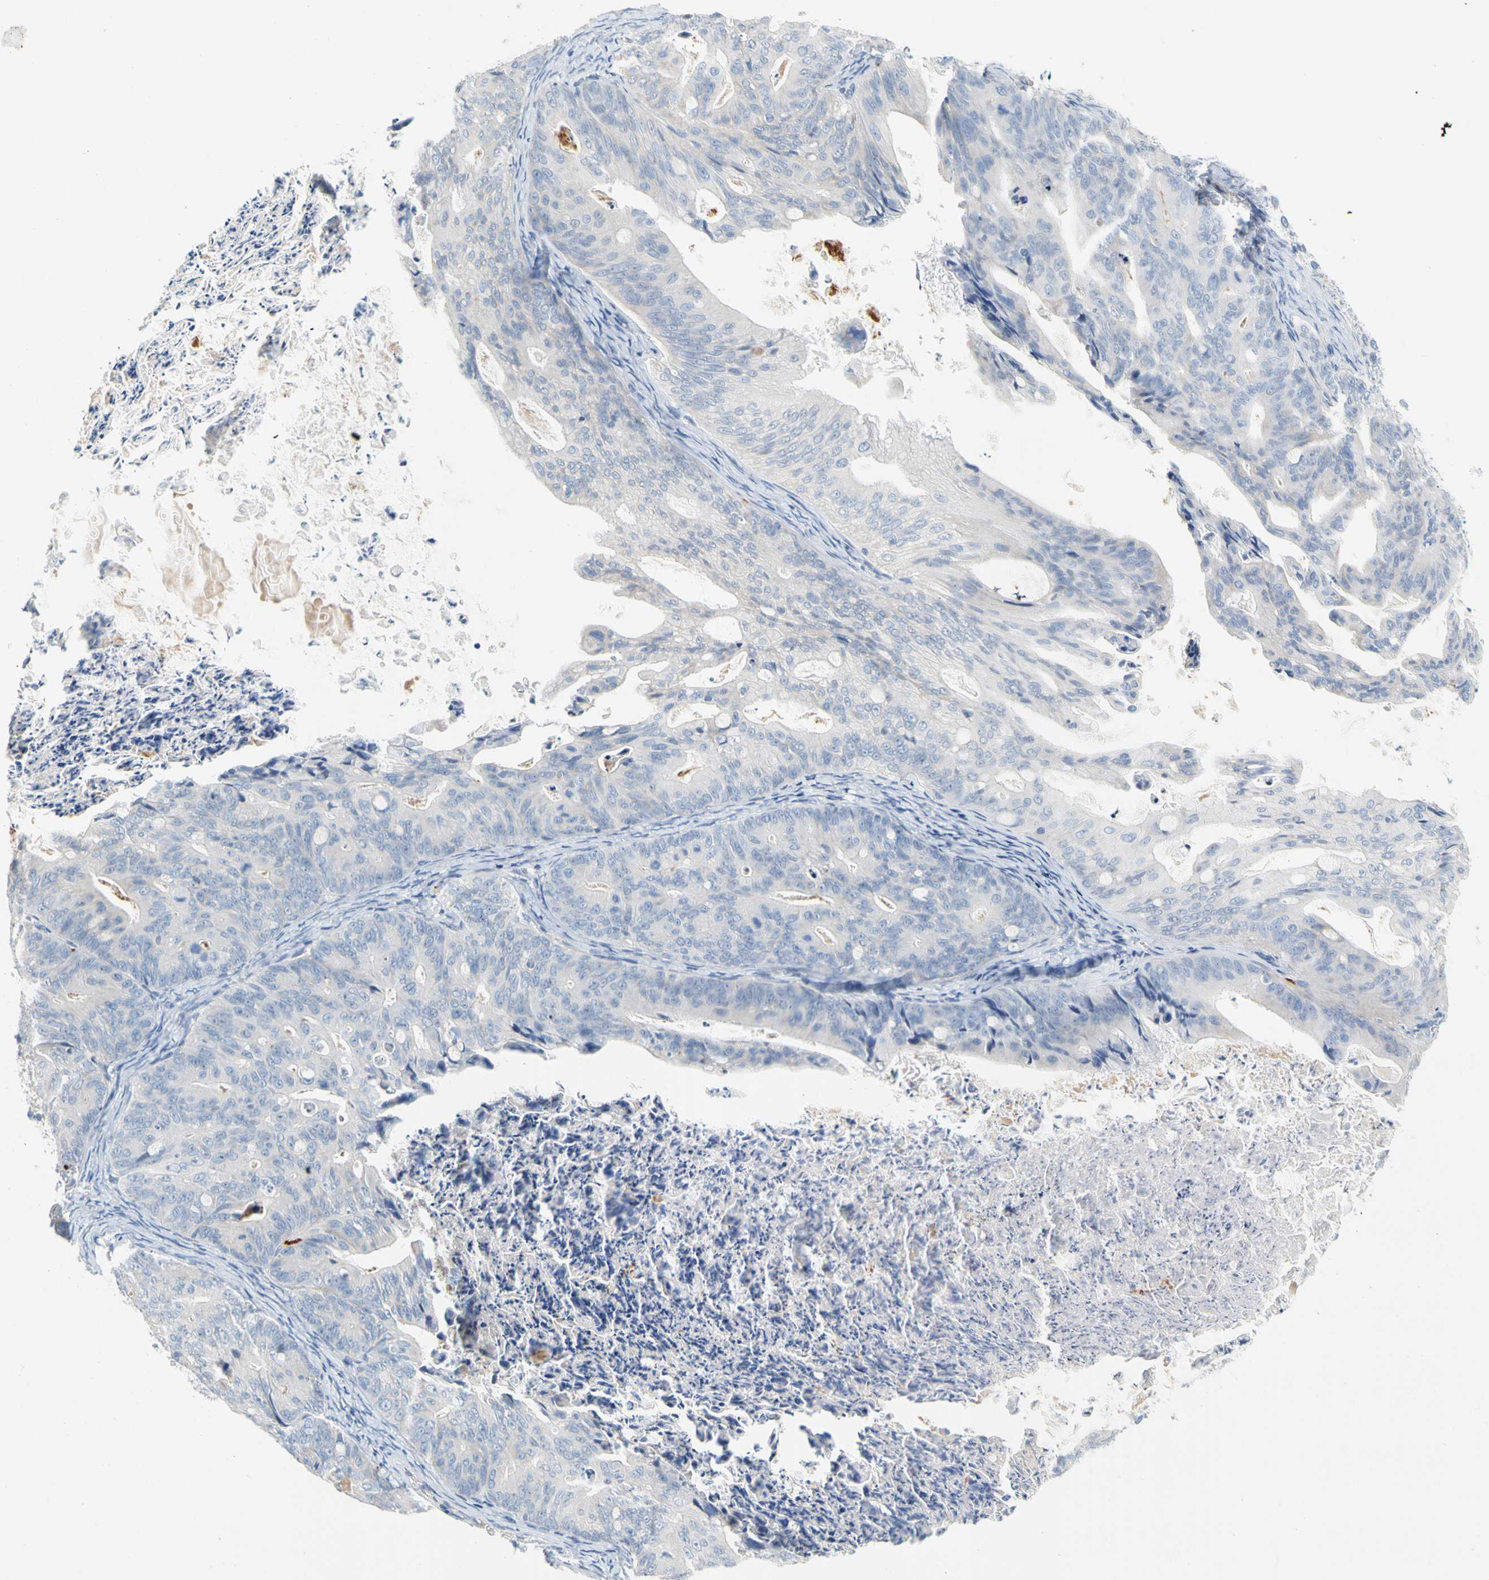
{"staining": {"intensity": "negative", "quantity": "none", "location": "none"}, "tissue": "ovarian cancer", "cell_type": "Tumor cells", "image_type": "cancer", "snomed": [{"axis": "morphology", "description": "Cystadenocarcinoma, mucinous, NOS"}, {"axis": "topography", "description": "Ovary"}], "caption": "Tumor cells show no significant staining in ovarian cancer.", "gene": "PPBP", "patient": {"sex": "female", "age": 37}}